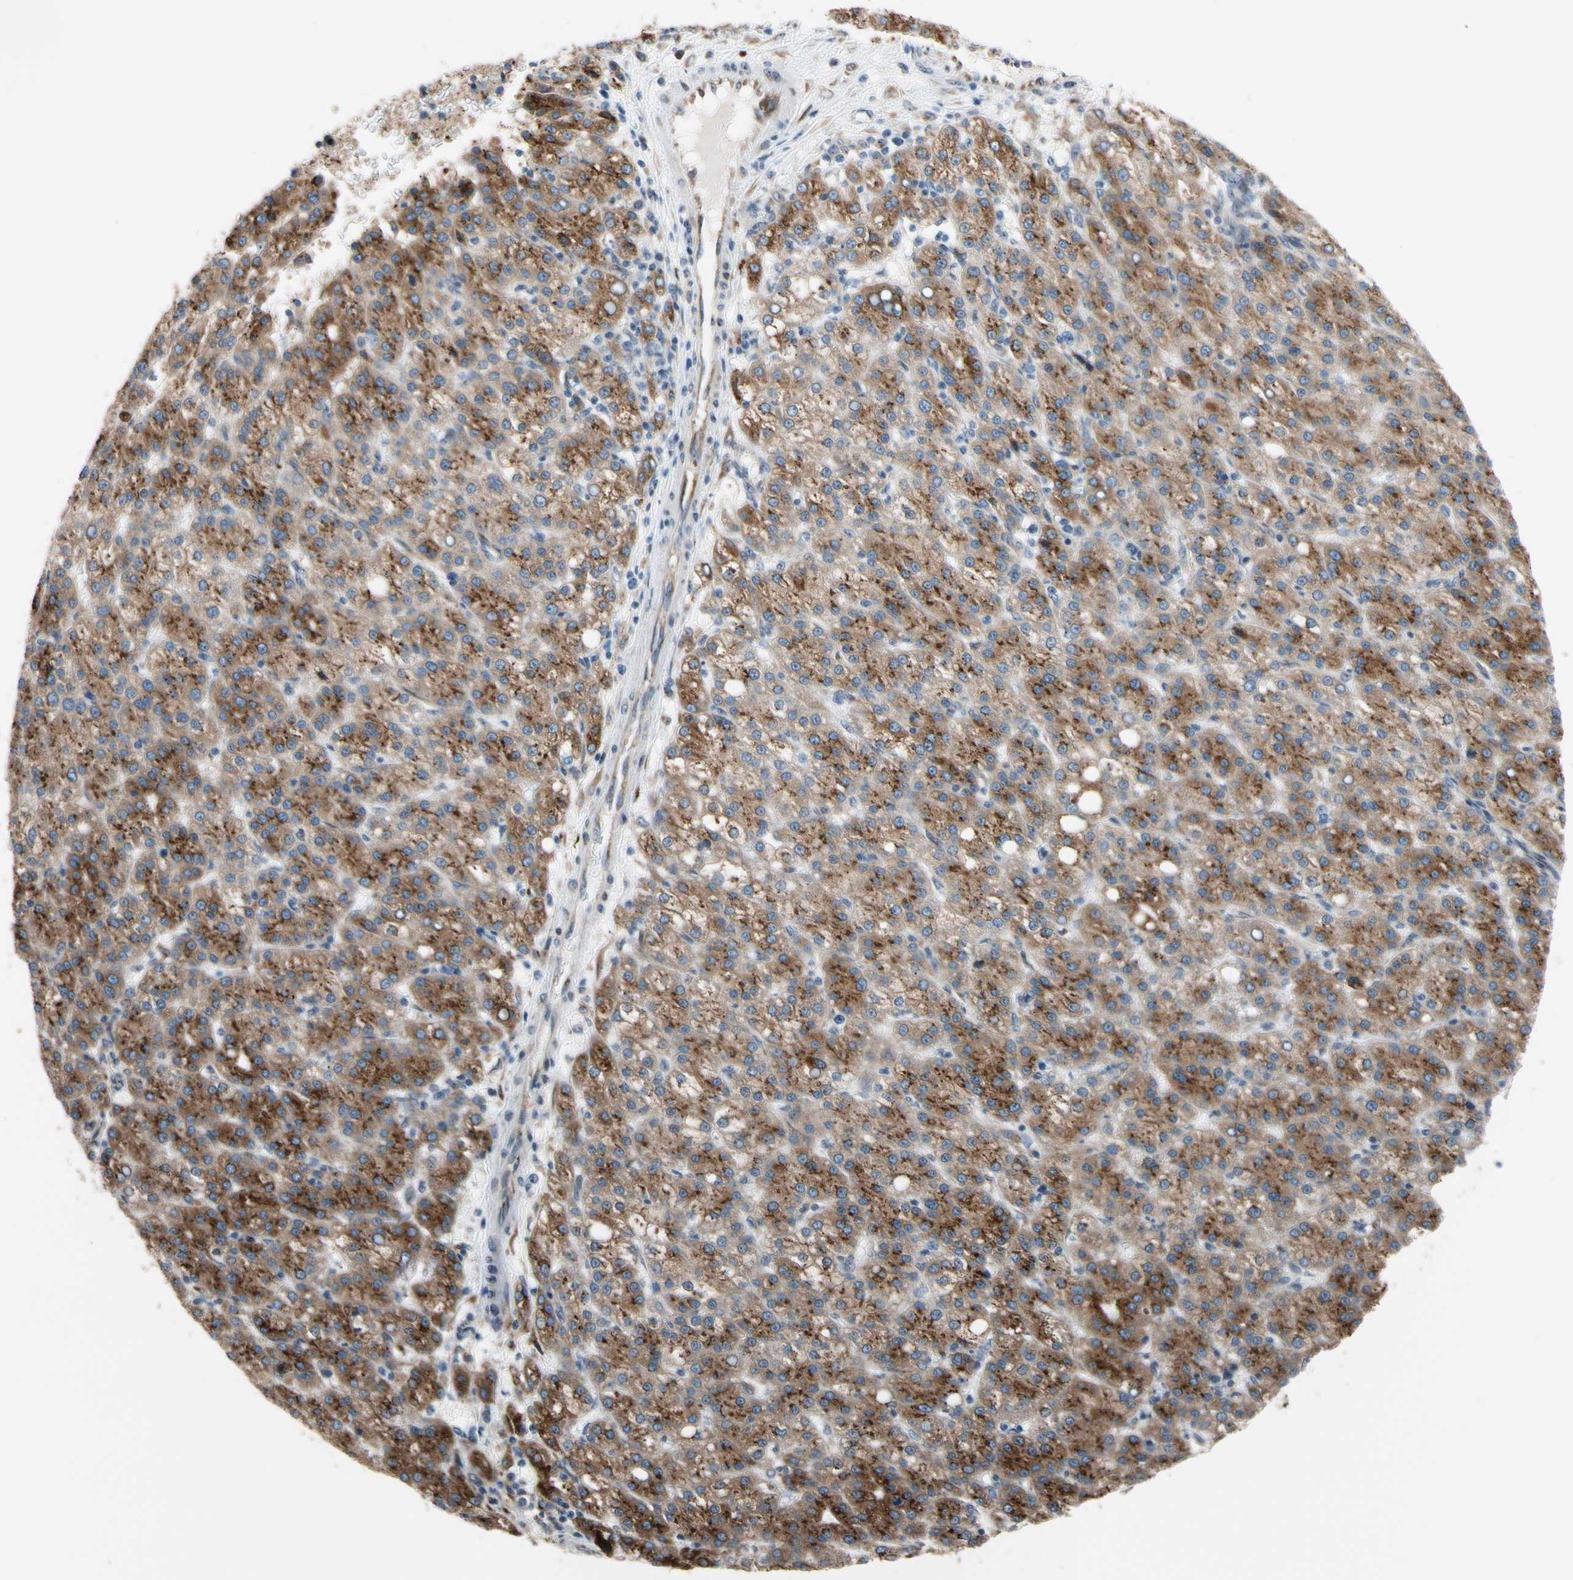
{"staining": {"intensity": "moderate", "quantity": ">75%", "location": "cytoplasmic/membranous"}, "tissue": "liver cancer", "cell_type": "Tumor cells", "image_type": "cancer", "snomed": [{"axis": "morphology", "description": "Carcinoma, Hepatocellular, NOS"}, {"axis": "topography", "description": "Liver"}], "caption": "Moderate cytoplasmic/membranous positivity for a protein is identified in about >75% of tumor cells of liver hepatocellular carcinoma using IHC.", "gene": "TMED7", "patient": {"sex": "female", "age": 58}}